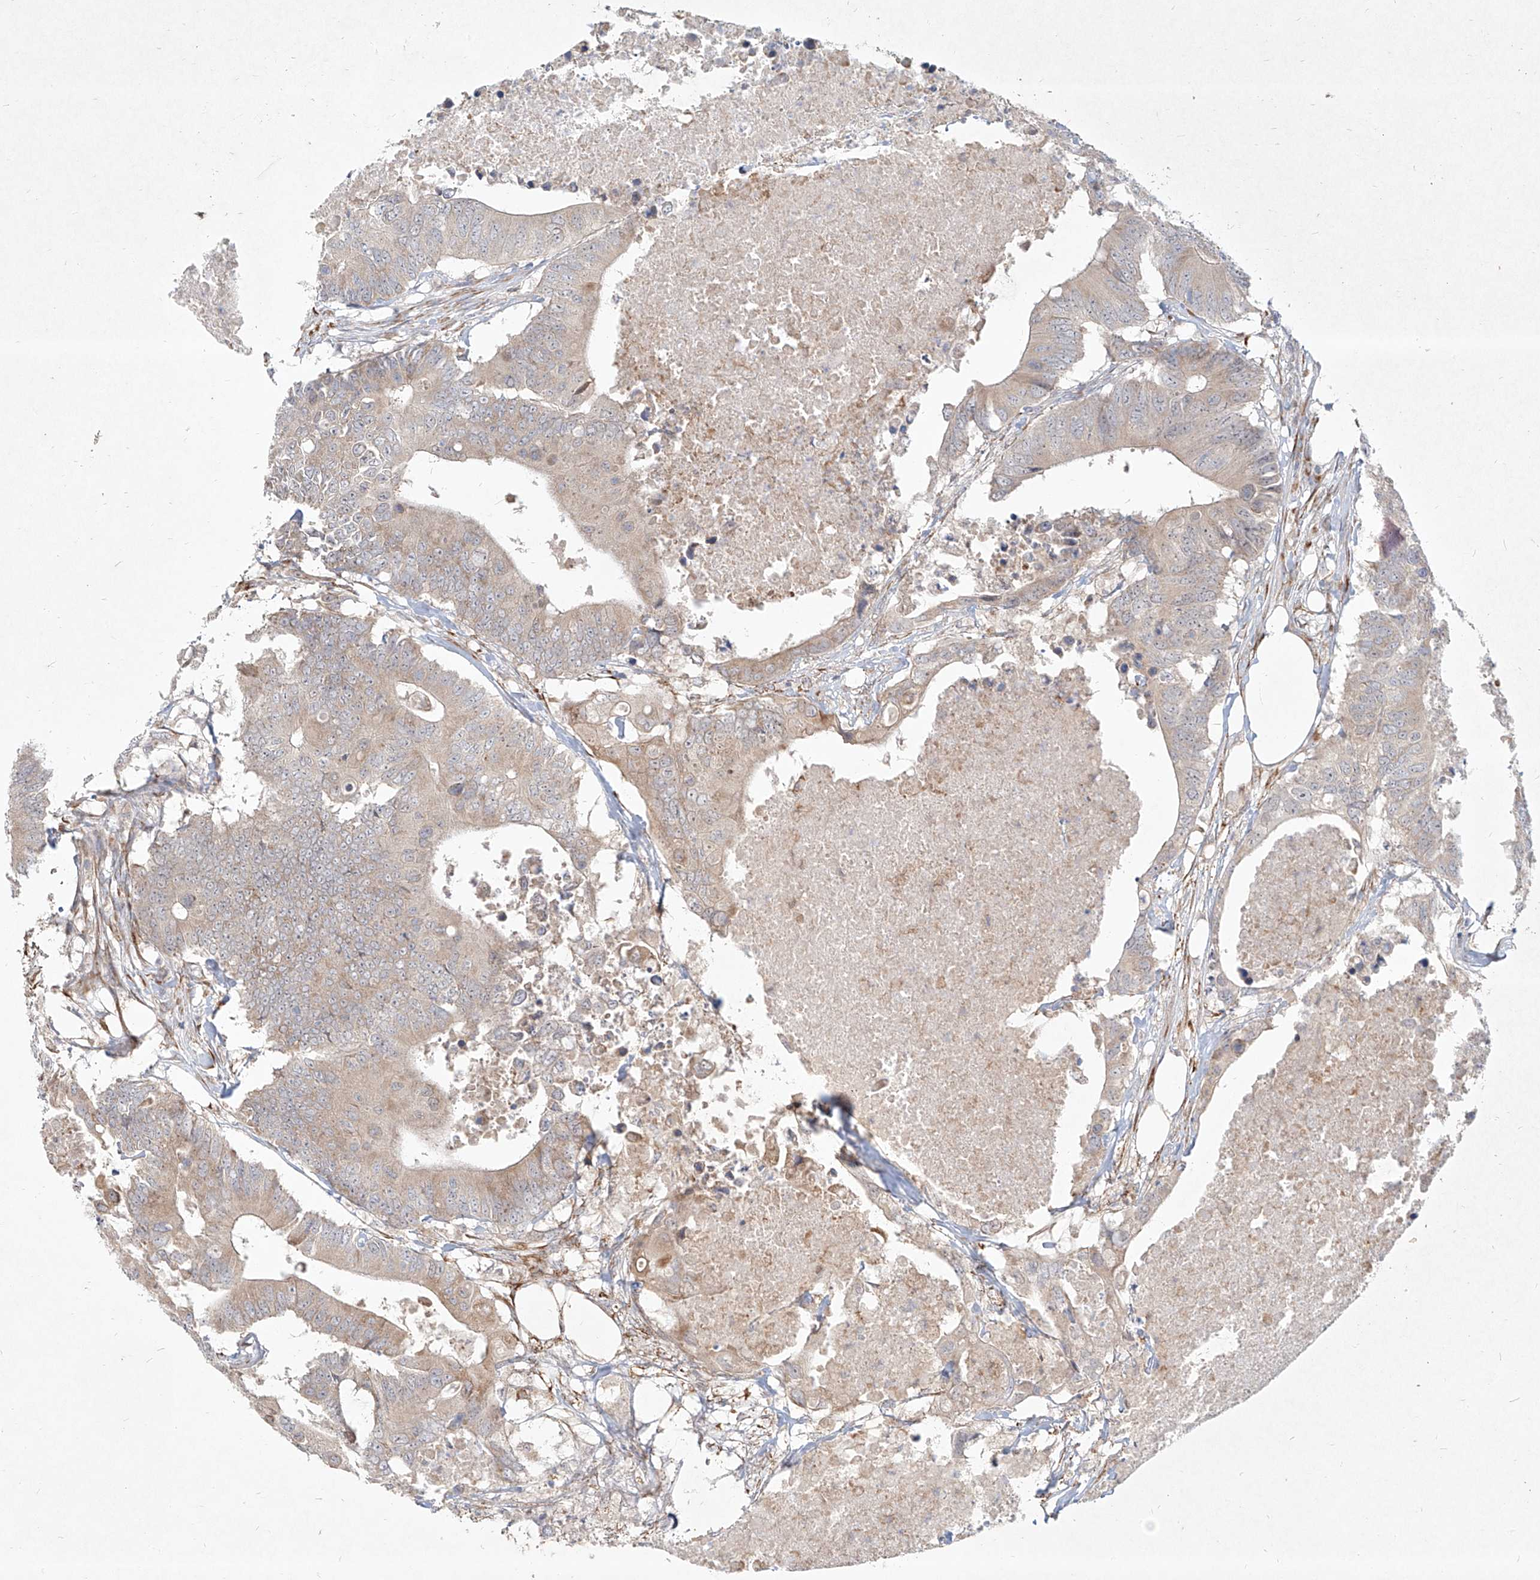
{"staining": {"intensity": "negative", "quantity": "none", "location": "none"}, "tissue": "colorectal cancer", "cell_type": "Tumor cells", "image_type": "cancer", "snomed": [{"axis": "morphology", "description": "Adenocarcinoma, NOS"}, {"axis": "topography", "description": "Colon"}], "caption": "High power microscopy histopathology image of an IHC micrograph of colorectal cancer (adenocarcinoma), revealing no significant expression in tumor cells.", "gene": "CD209", "patient": {"sex": "male", "age": 71}}